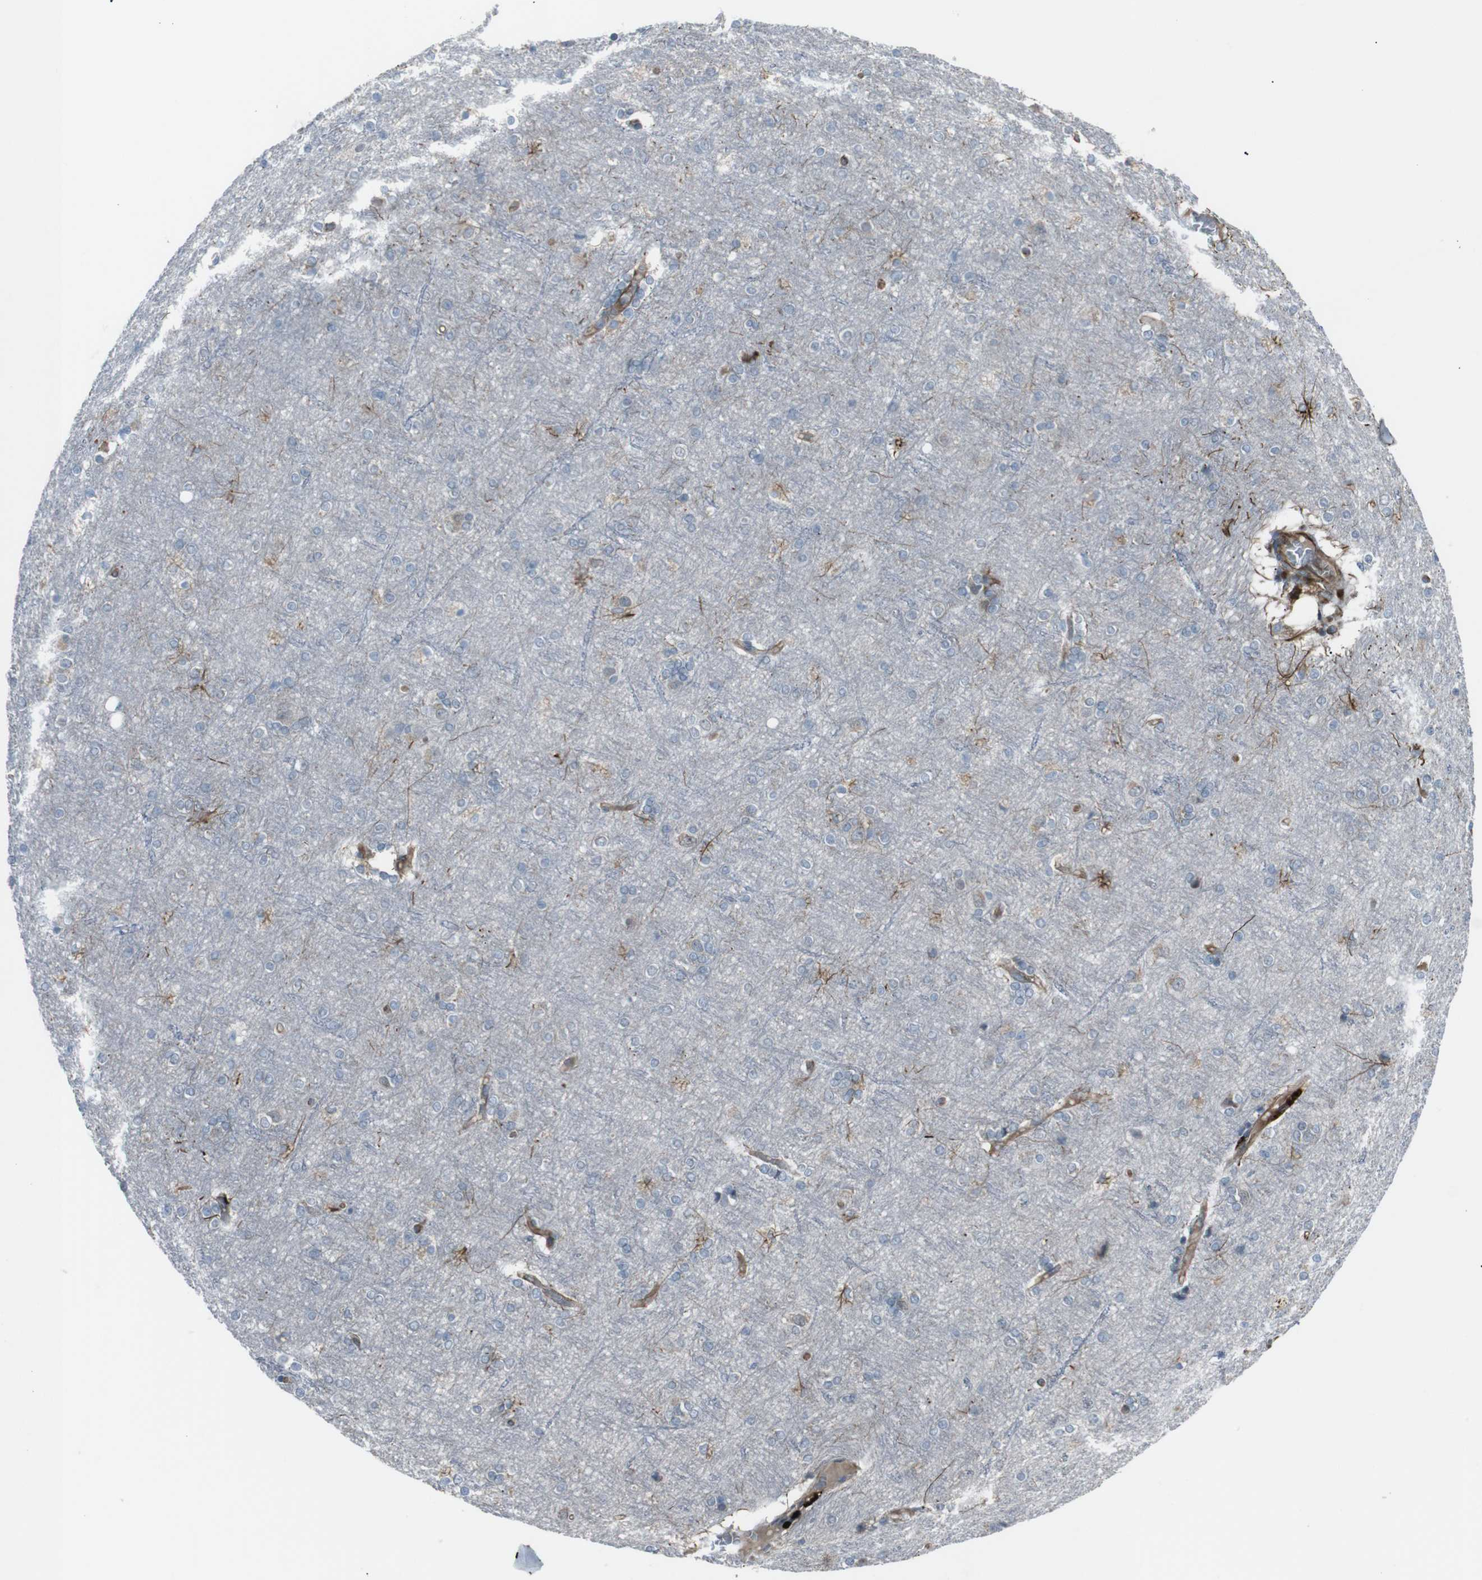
{"staining": {"intensity": "moderate", "quantity": "25%-75%", "location": "cytoplasmic/membranous"}, "tissue": "cerebral cortex", "cell_type": "Endothelial cells", "image_type": "normal", "snomed": [{"axis": "morphology", "description": "Normal tissue, NOS"}, {"axis": "topography", "description": "Cerebral cortex"}], "caption": "A brown stain labels moderate cytoplasmic/membranous positivity of a protein in endothelial cells of normal human cerebral cortex.", "gene": "TMEM141", "patient": {"sex": "female", "age": 54}}